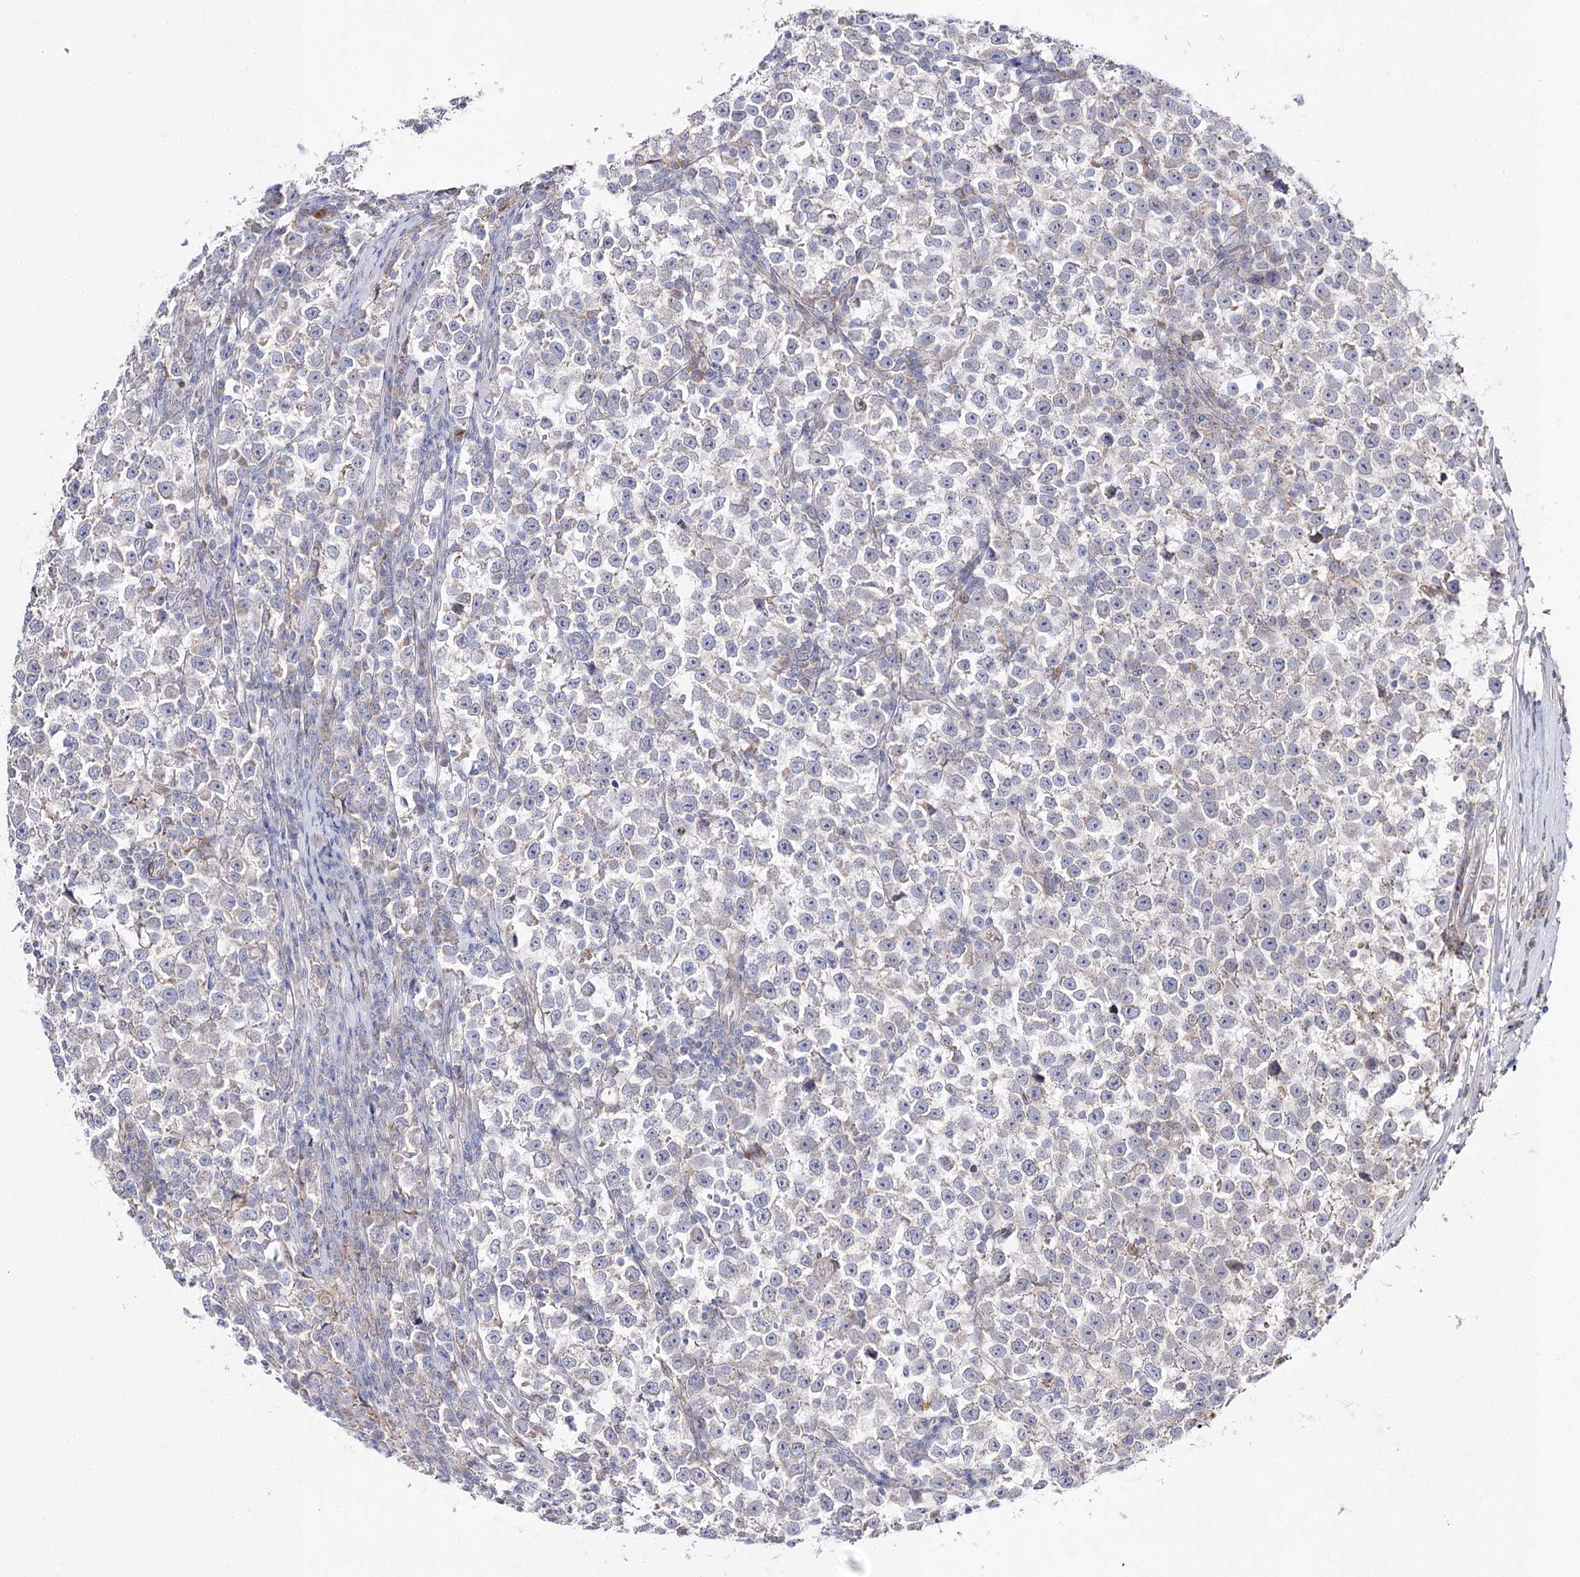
{"staining": {"intensity": "negative", "quantity": "none", "location": "none"}, "tissue": "testis cancer", "cell_type": "Tumor cells", "image_type": "cancer", "snomed": [{"axis": "morphology", "description": "Normal tissue, NOS"}, {"axis": "morphology", "description": "Seminoma, NOS"}, {"axis": "topography", "description": "Testis"}], "caption": "Immunohistochemistry (IHC) micrograph of testis cancer (seminoma) stained for a protein (brown), which exhibits no staining in tumor cells.", "gene": "C11orf80", "patient": {"sex": "male", "age": 43}}